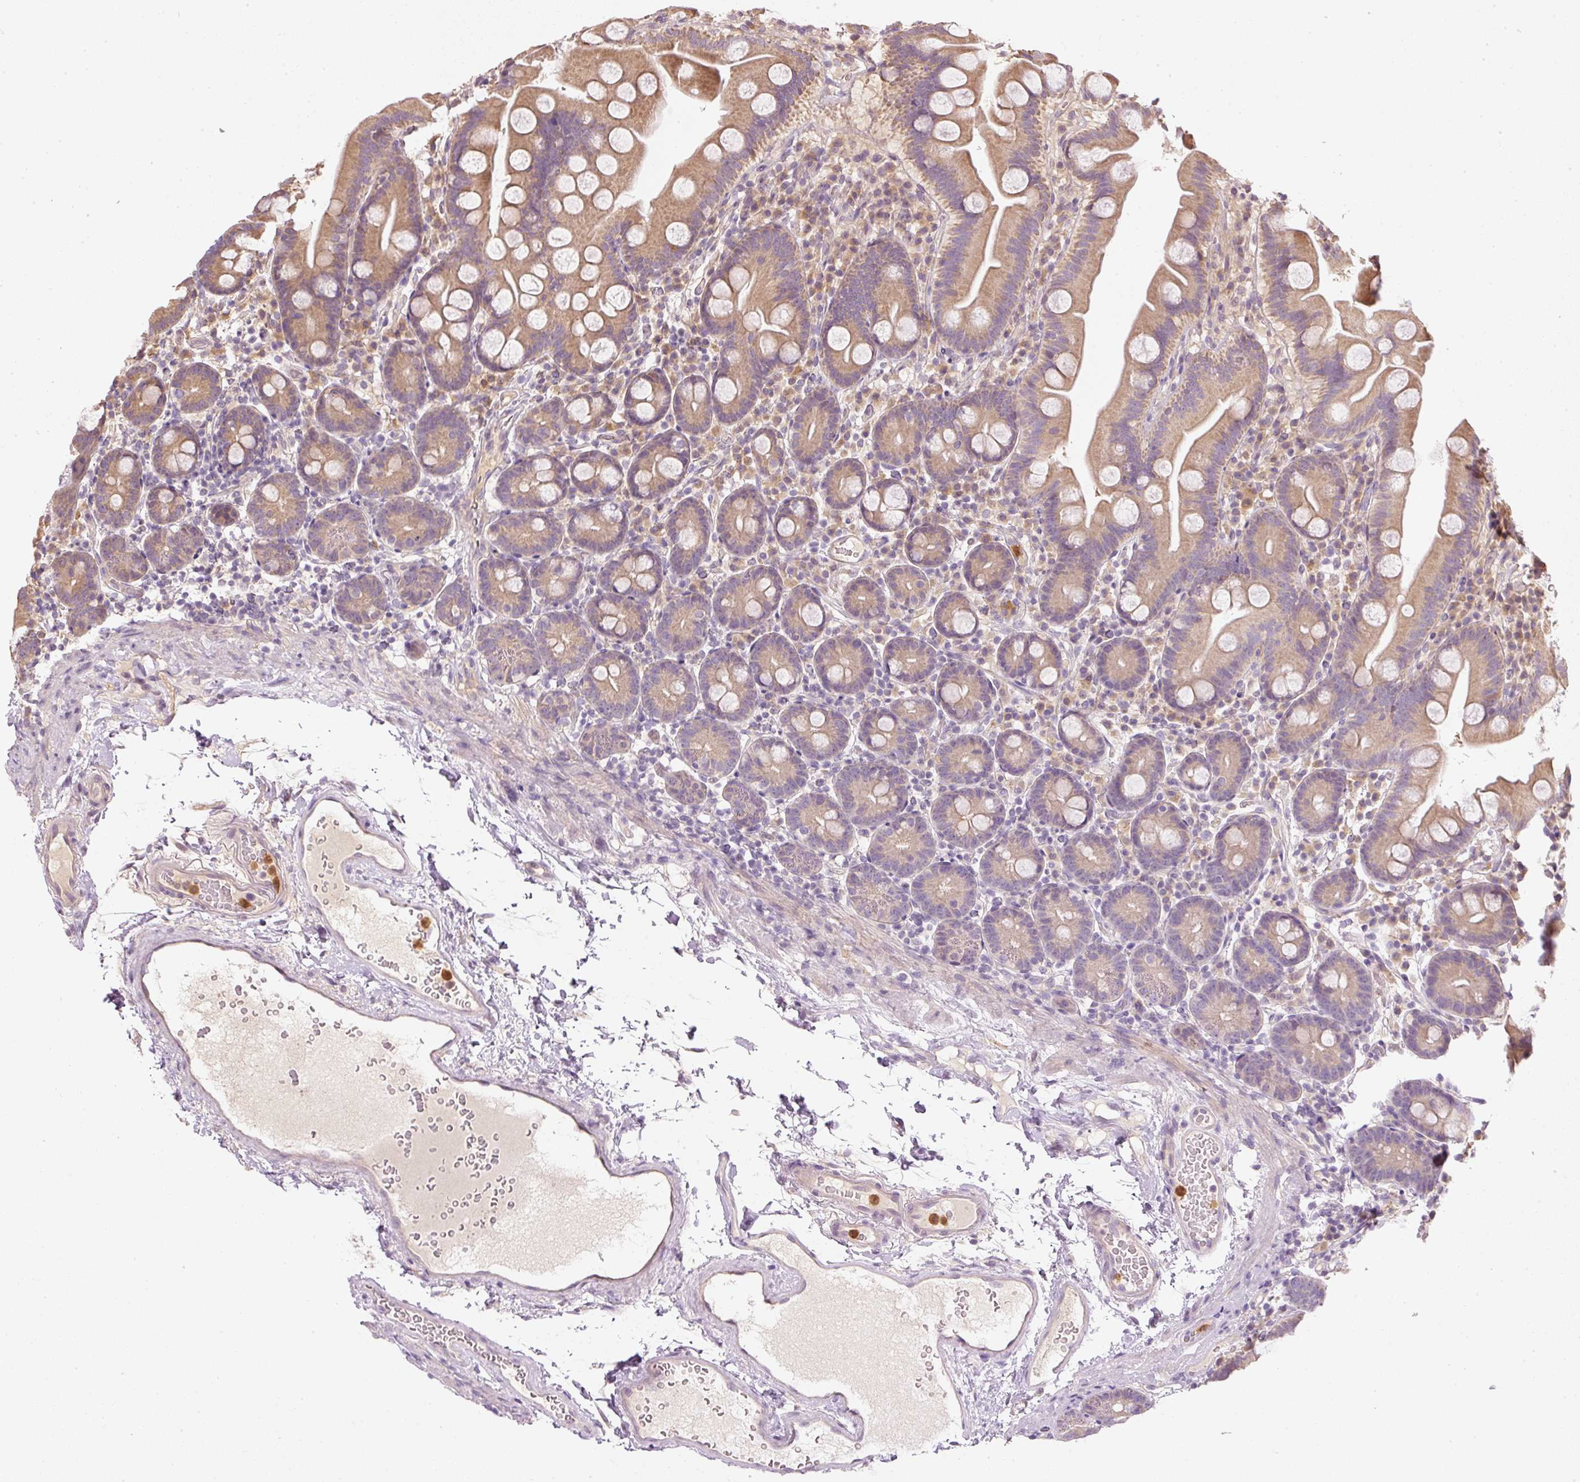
{"staining": {"intensity": "moderate", "quantity": "25%-75%", "location": "cytoplasmic/membranous"}, "tissue": "small intestine", "cell_type": "Glandular cells", "image_type": "normal", "snomed": [{"axis": "morphology", "description": "Normal tissue, NOS"}, {"axis": "topography", "description": "Small intestine"}], "caption": "Immunohistochemical staining of unremarkable human small intestine exhibits 25%-75% levels of moderate cytoplasmic/membranous protein staining in approximately 25%-75% of glandular cells.", "gene": "CTTNBP2", "patient": {"sex": "female", "age": 68}}